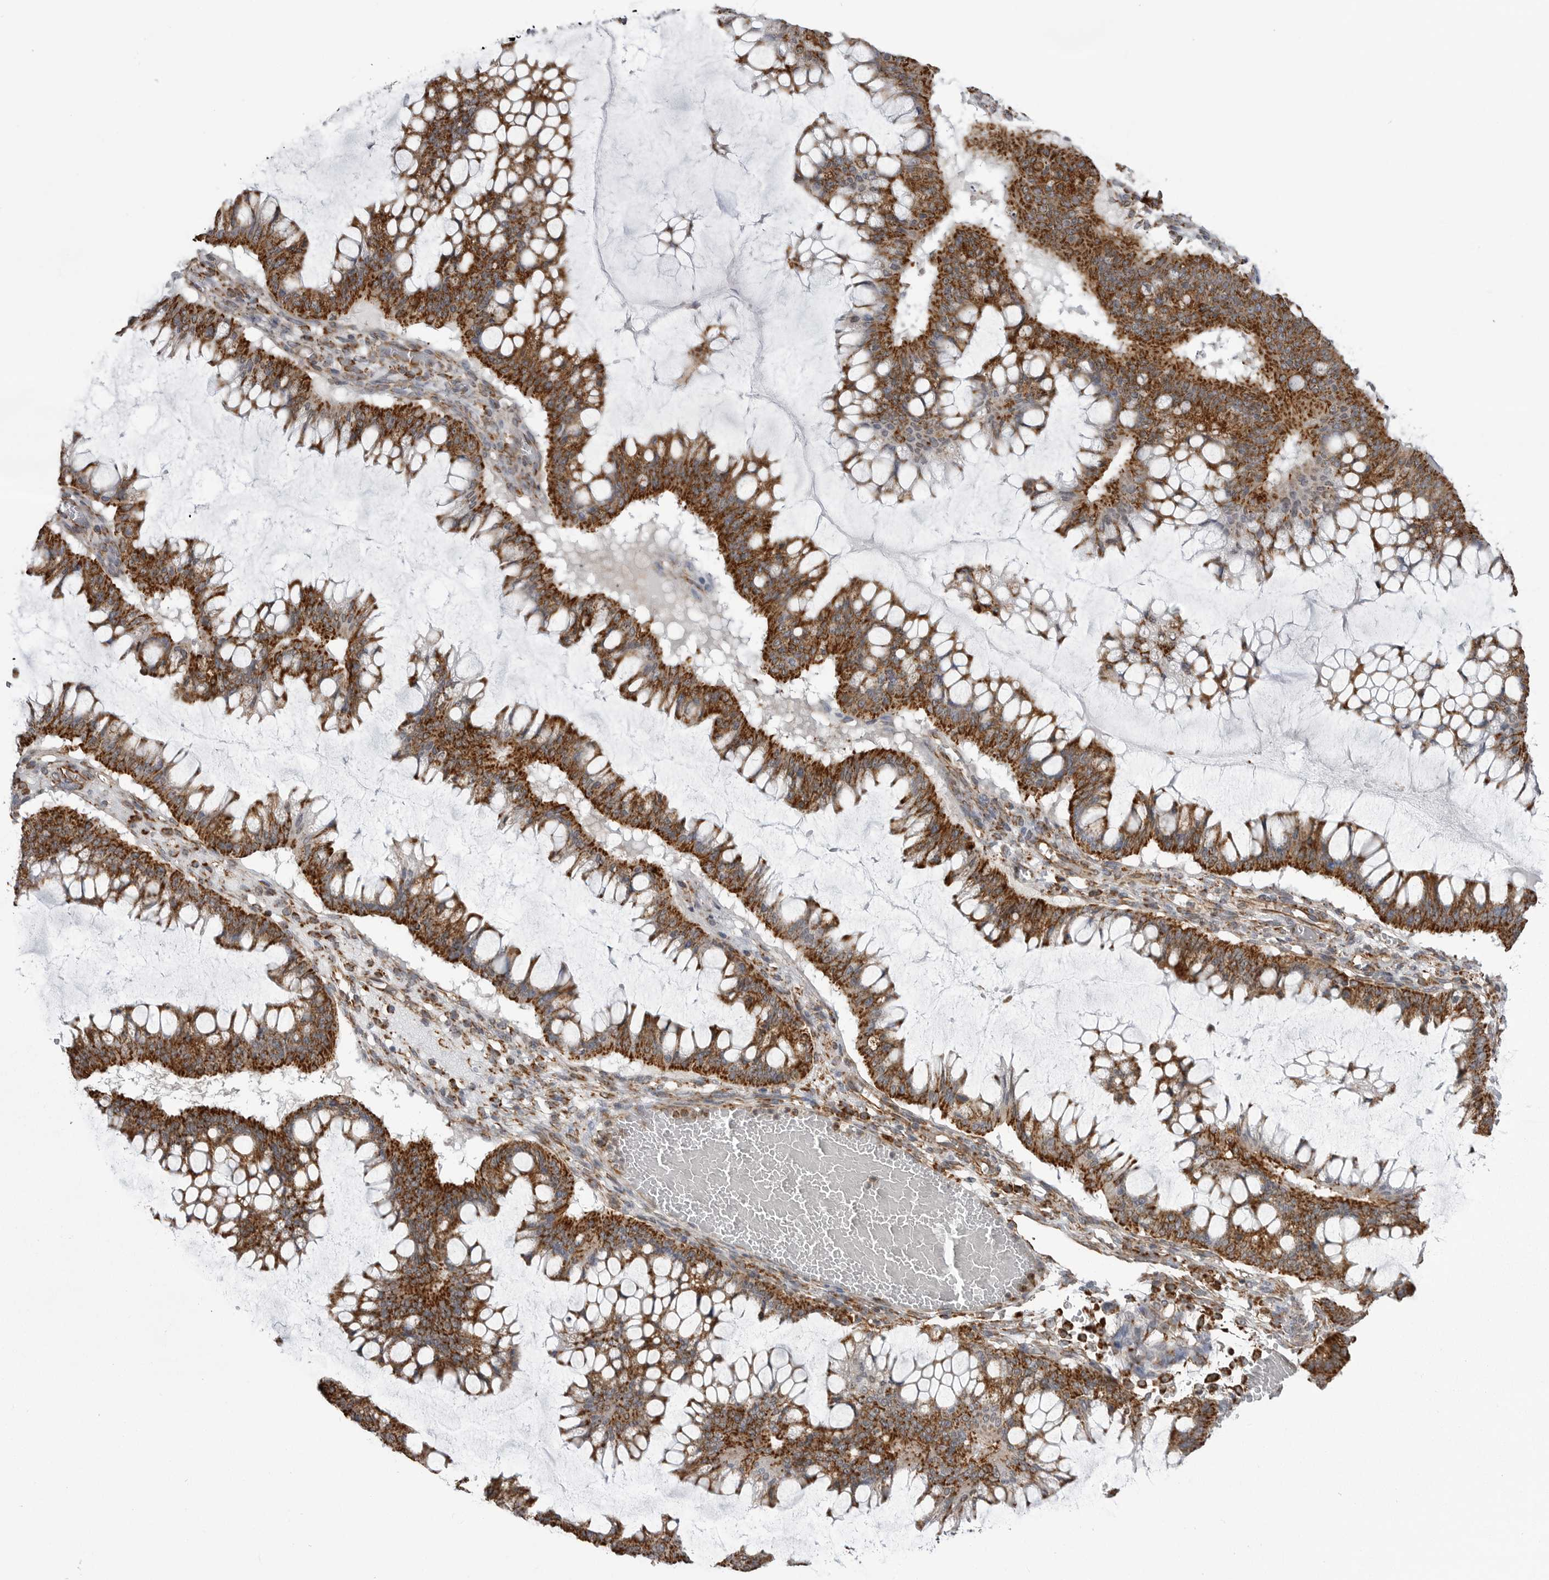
{"staining": {"intensity": "strong", "quantity": ">75%", "location": "cytoplasmic/membranous"}, "tissue": "ovarian cancer", "cell_type": "Tumor cells", "image_type": "cancer", "snomed": [{"axis": "morphology", "description": "Cystadenocarcinoma, mucinous, NOS"}, {"axis": "topography", "description": "Ovary"}], "caption": "Ovarian cancer stained with a brown dye shows strong cytoplasmic/membranous positive staining in approximately >75% of tumor cells.", "gene": "FH", "patient": {"sex": "female", "age": 73}}